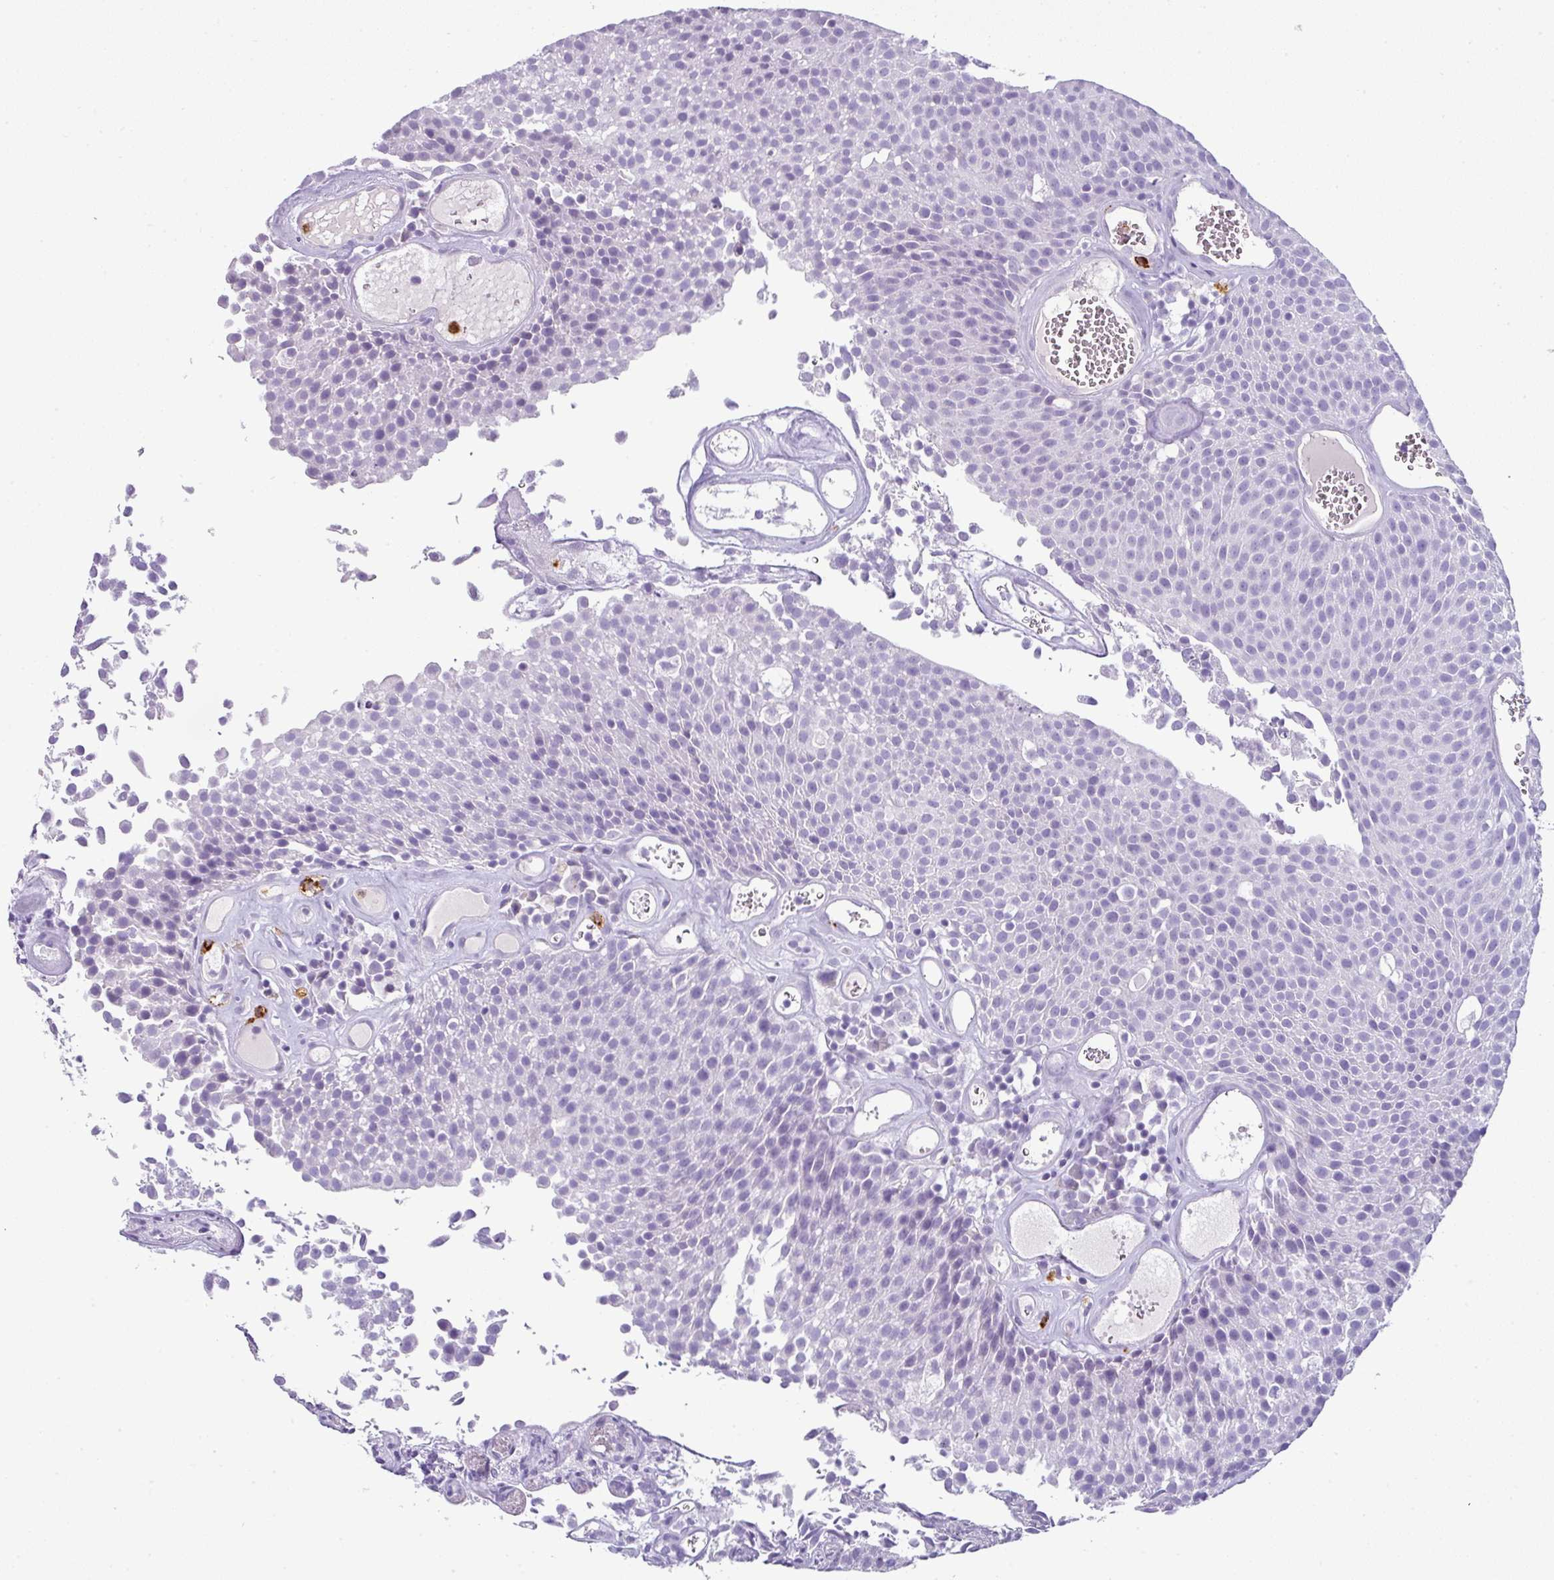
{"staining": {"intensity": "negative", "quantity": "none", "location": "none"}, "tissue": "urothelial cancer", "cell_type": "Tumor cells", "image_type": "cancer", "snomed": [{"axis": "morphology", "description": "Urothelial carcinoma, Low grade"}, {"axis": "topography", "description": "Urinary bladder"}], "caption": "This histopathology image is of urothelial cancer stained with immunohistochemistry (IHC) to label a protein in brown with the nuclei are counter-stained blue. There is no staining in tumor cells.", "gene": "CTSG", "patient": {"sex": "female", "age": 79}}